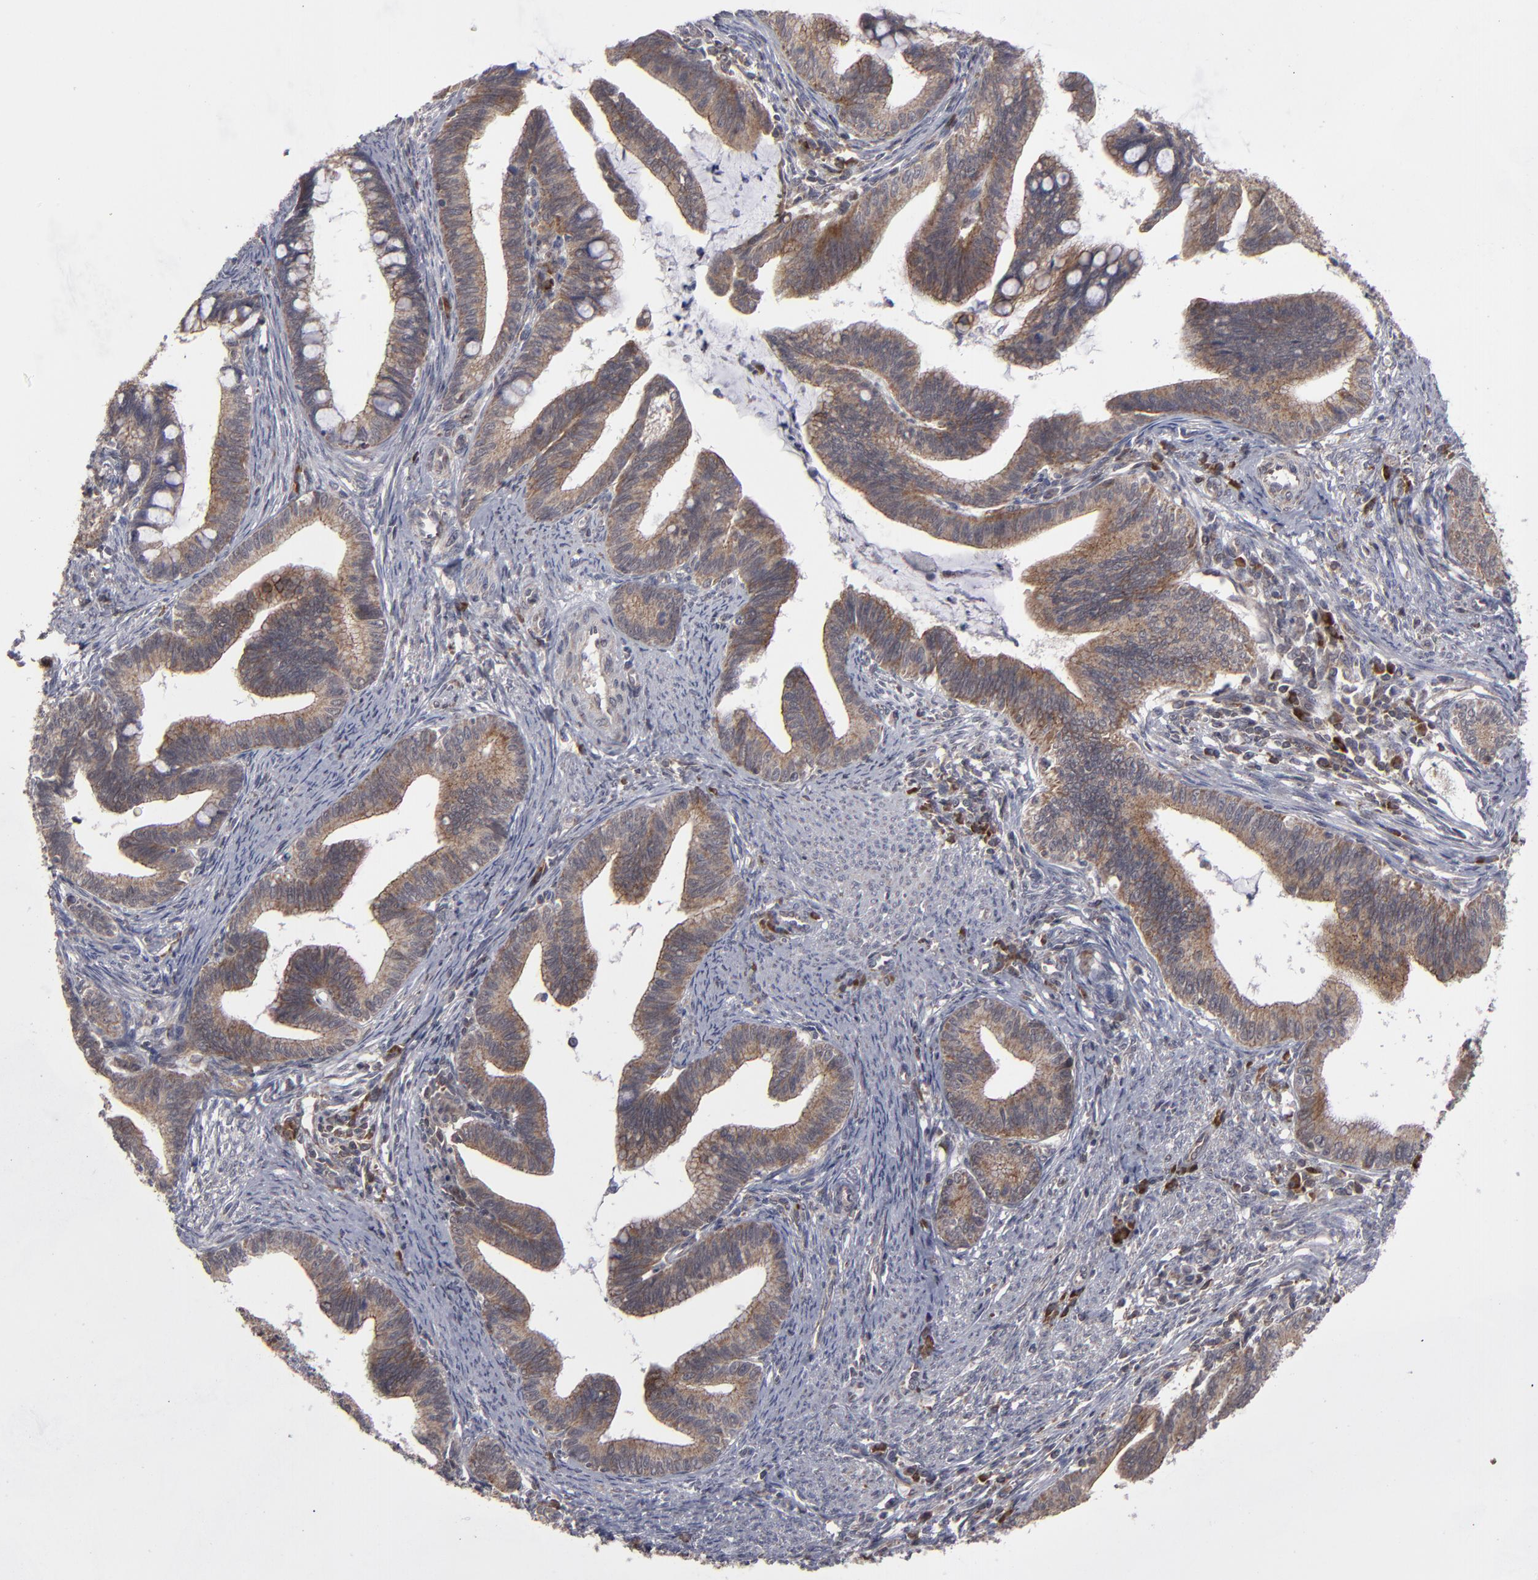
{"staining": {"intensity": "weak", "quantity": ">75%", "location": "cytoplasmic/membranous"}, "tissue": "cervical cancer", "cell_type": "Tumor cells", "image_type": "cancer", "snomed": [{"axis": "morphology", "description": "Adenocarcinoma, NOS"}, {"axis": "topography", "description": "Cervix"}], "caption": "Cervical adenocarcinoma tissue displays weak cytoplasmic/membranous staining in approximately >75% of tumor cells, visualized by immunohistochemistry. (DAB IHC with brightfield microscopy, high magnification).", "gene": "GLCCI1", "patient": {"sex": "female", "age": 36}}